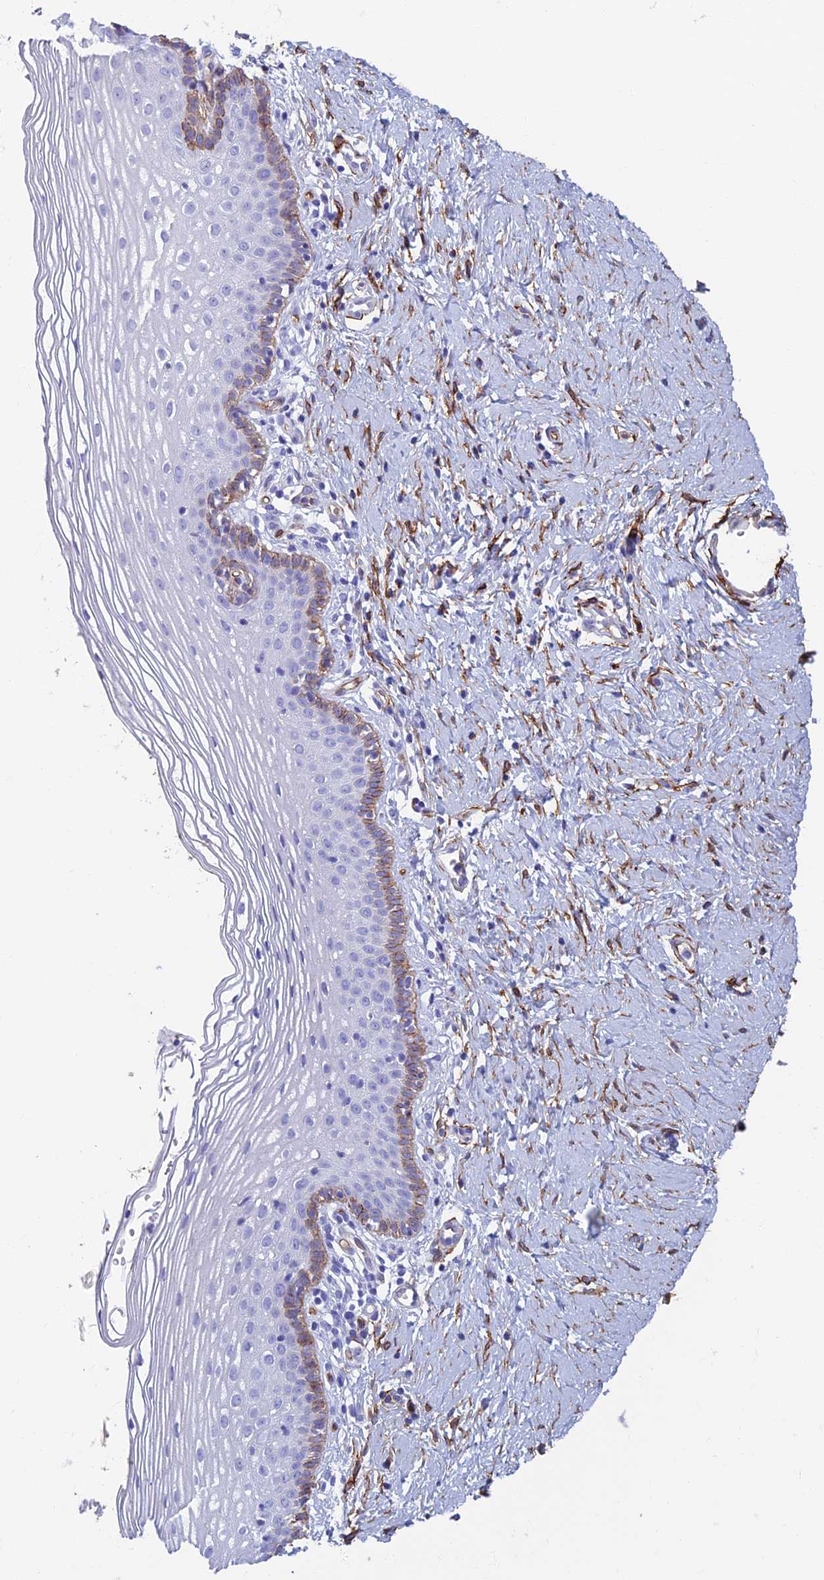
{"staining": {"intensity": "moderate", "quantity": "<25%", "location": "cytoplasmic/membranous"}, "tissue": "vagina", "cell_type": "Squamous epithelial cells", "image_type": "normal", "snomed": [{"axis": "morphology", "description": "Normal tissue, NOS"}, {"axis": "topography", "description": "Vagina"}], "caption": "A high-resolution micrograph shows immunohistochemistry (IHC) staining of normal vagina, which shows moderate cytoplasmic/membranous positivity in about <25% of squamous epithelial cells.", "gene": "ETFRF1", "patient": {"sex": "female", "age": 32}}